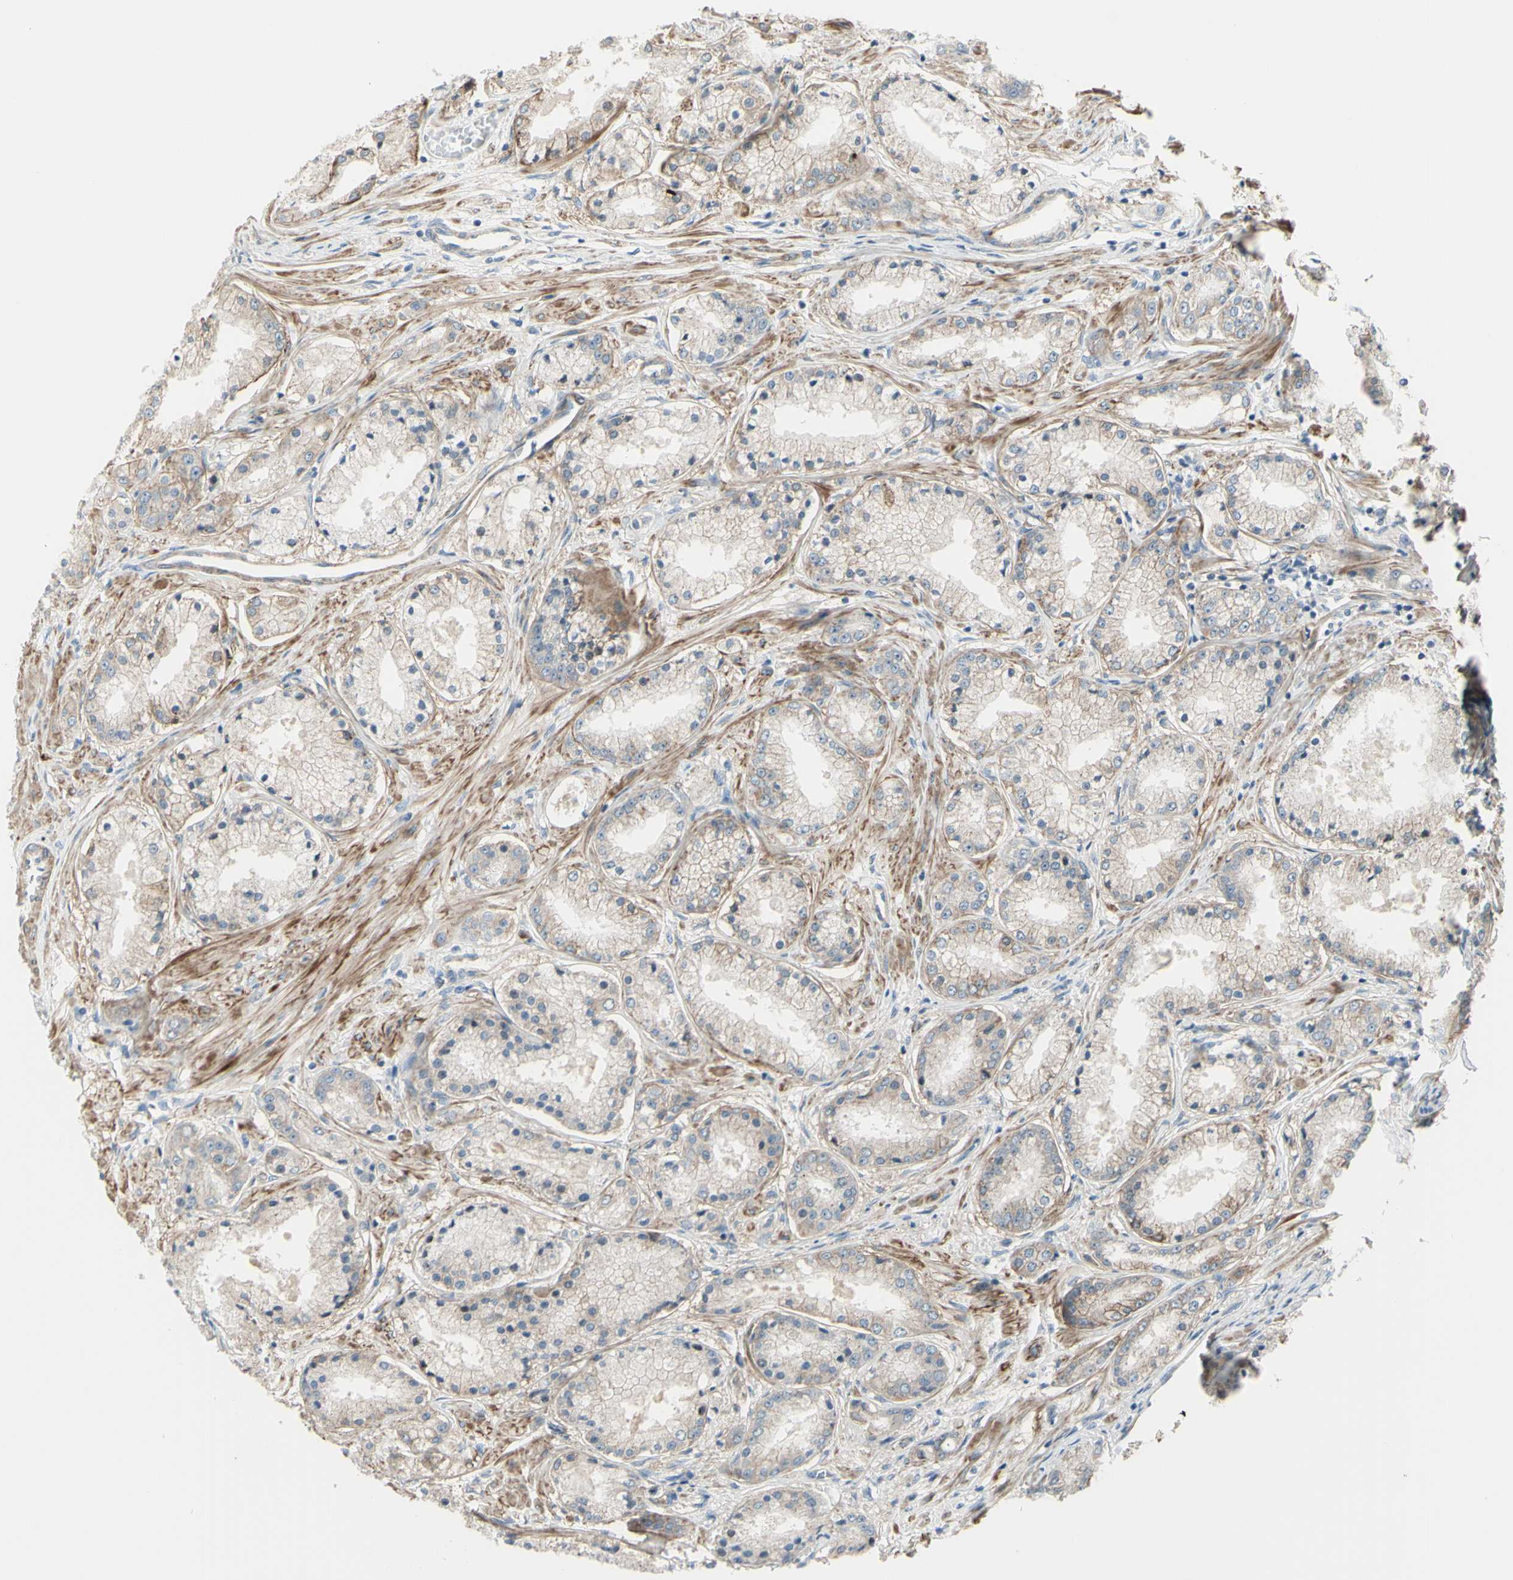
{"staining": {"intensity": "weak", "quantity": "25%-75%", "location": "cytoplasmic/membranous"}, "tissue": "prostate cancer", "cell_type": "Tumor cells", "image_type": "cancer", "snomed": [{"axis": "morphology", "description": "Adenocarcinoma, High grade"}, {"axis": "topography", "description": "Prostate"}], "caption": "DAB immunohistochemical staining of prostate cancer exhibits weak cytoplasmic/membranous protein staining in about 25%-75% of tumor cells.", "gene": "LRRK1", "patient": {"sex": "male", "age": 59}}